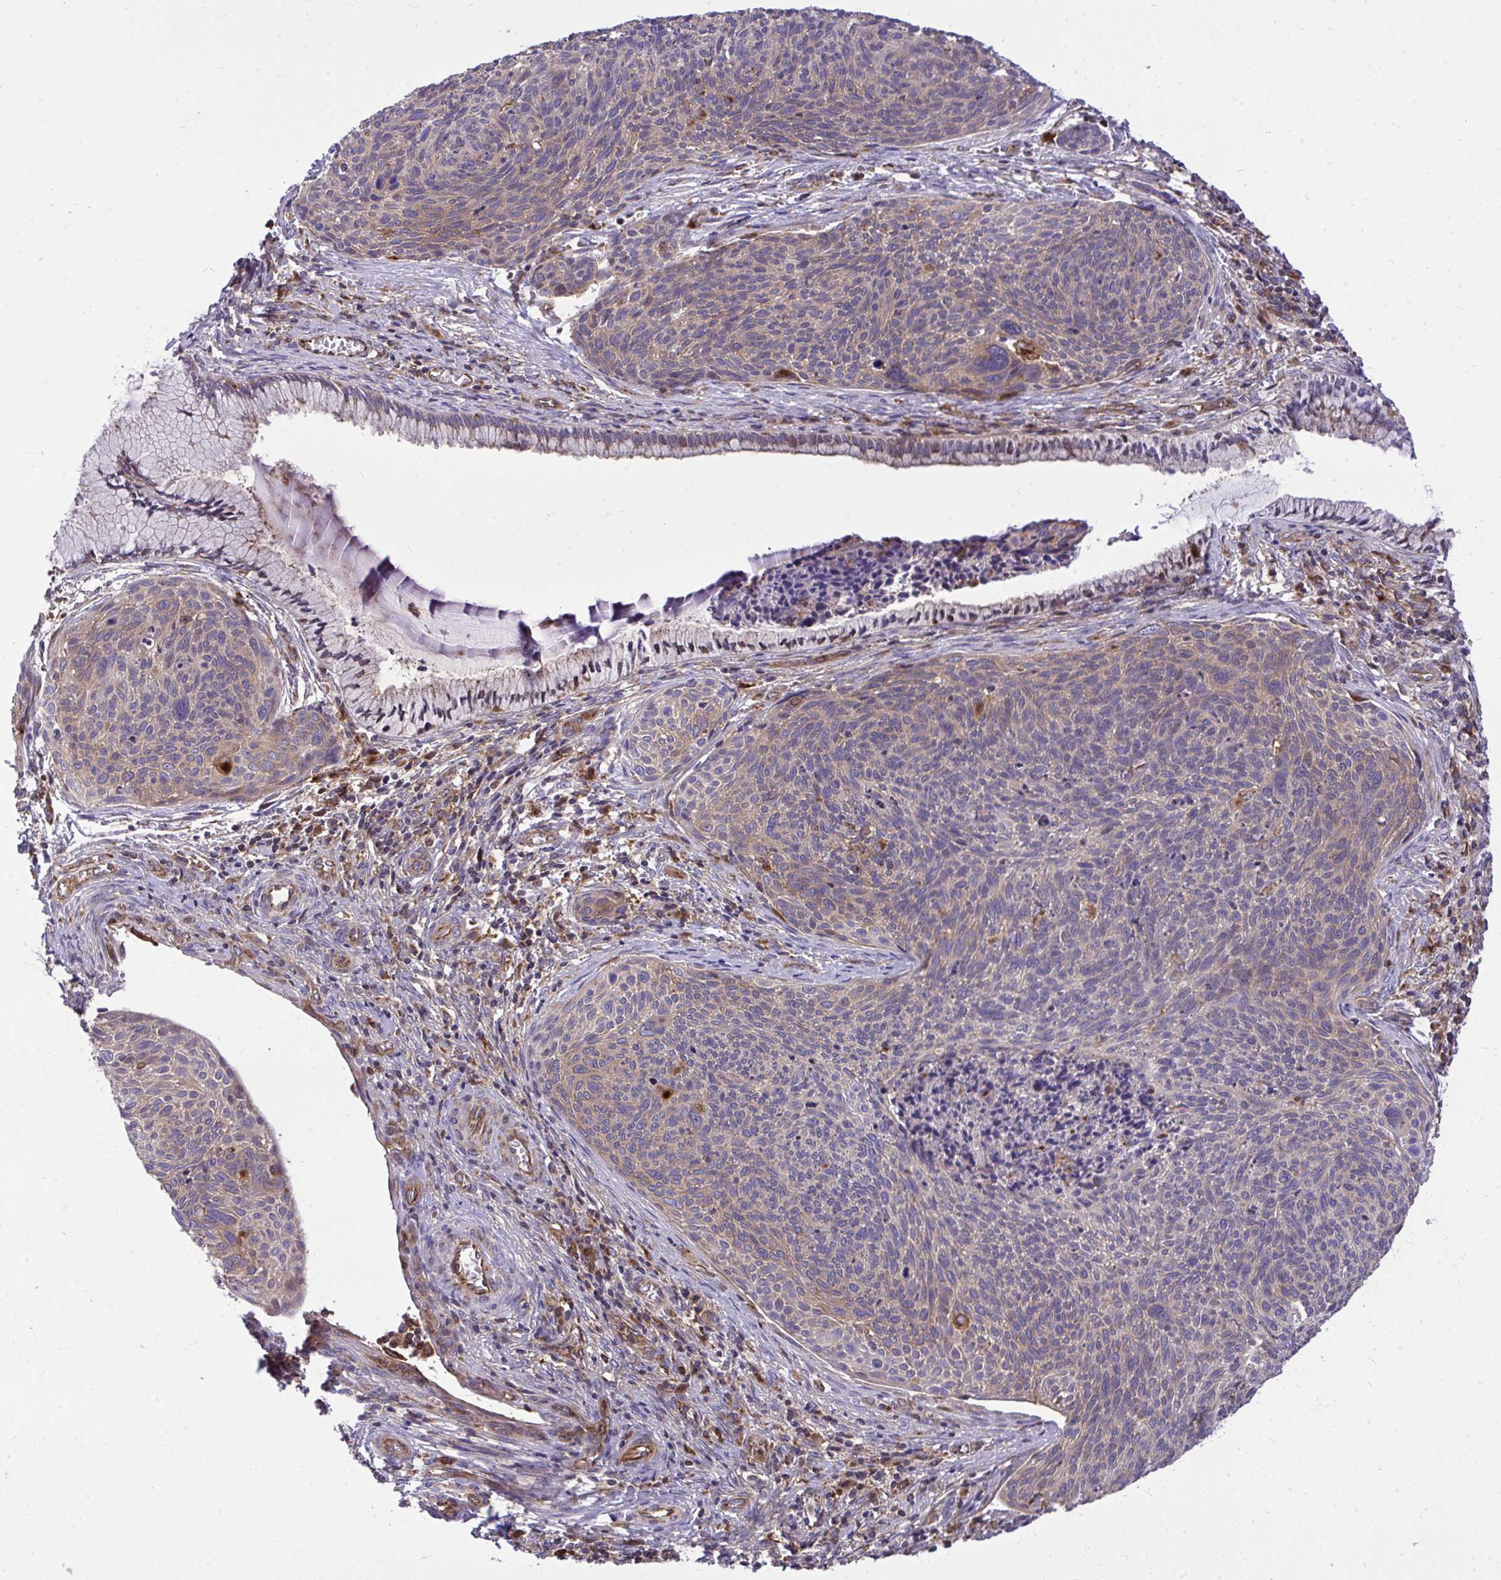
{"staining": {"intensity": "weak", "quantity": "<25%", "location": "cytoplasmic/membranous"}, "tissue": "cervical cancer", "cell_type": "Tumor cells", "image_type": "cancer", "snomed": [{"axis": "morphology", "description": "Squamous cell carcinoma, NOS"}, {"axis": "topography", "description": "Cervix"}], "caption": "This is a micrograph of immunohistochemistry (IHC) staining of cervical squamous cell carcinoma, which shows no positivity in tumor cells. (DAB (3,3'-diaminobenzidine) IHC, high magnification).", "gene": "PAIP2", "patient": {"sex": "female", "age": 49}}